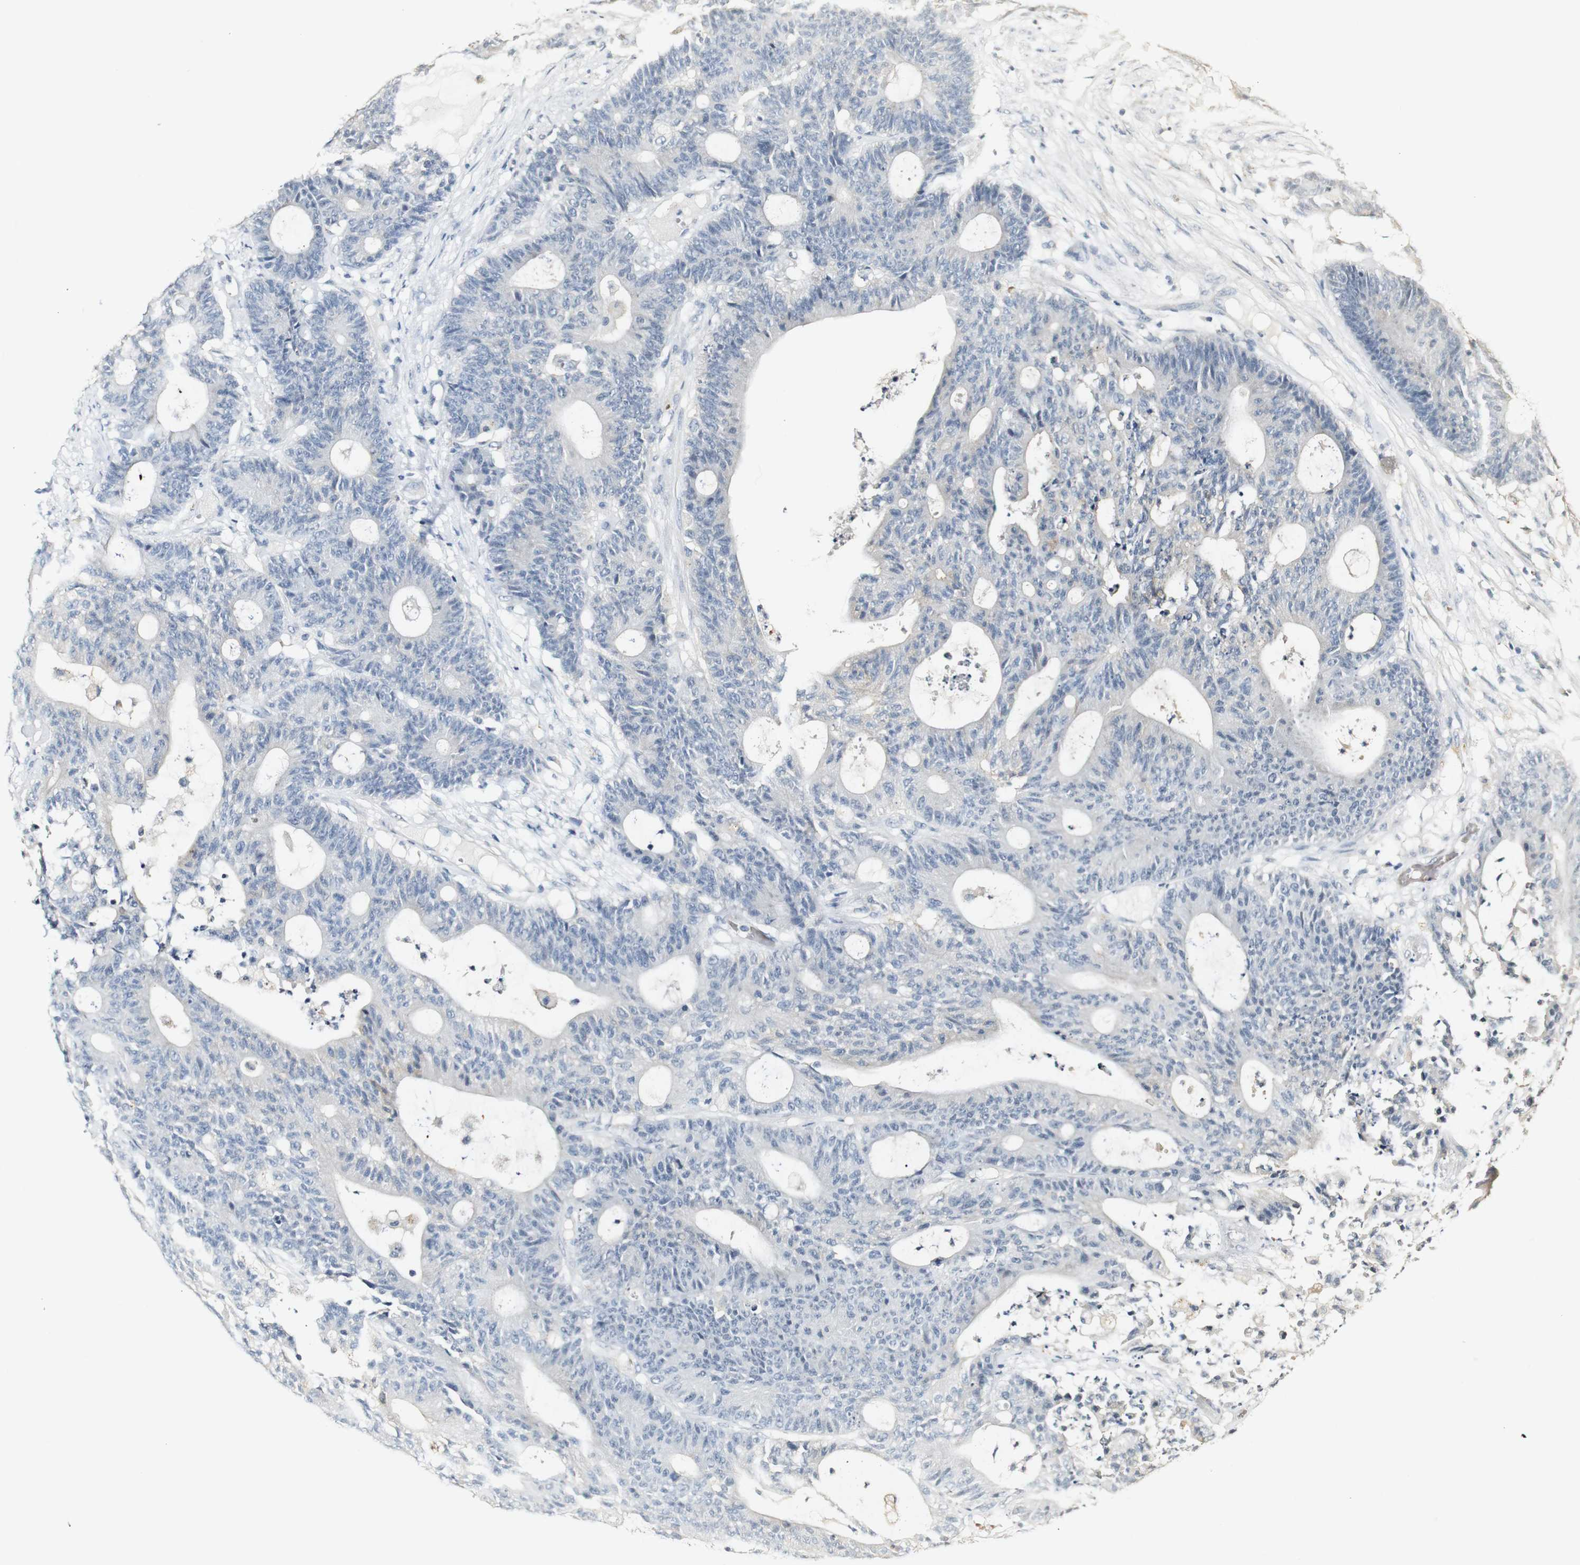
{"staining": {"intensity": "negative", "quantity": "none", "location": "none"}, "tissue": "colorectal cancer", "cell_type": "Tumor cells", "image_type": "cancer", "snomed": [{"axis": "morphology", "description": "Adenocarcinoma, NOS"}, {"axis": "topography", "description": "Colon"}], "caption": "Tumor cells are negative for protein expression in human colorectal cancer (adenocarcinoma).", "gene": "SYT7", "patient": {"sex": "female", "age": 84}}